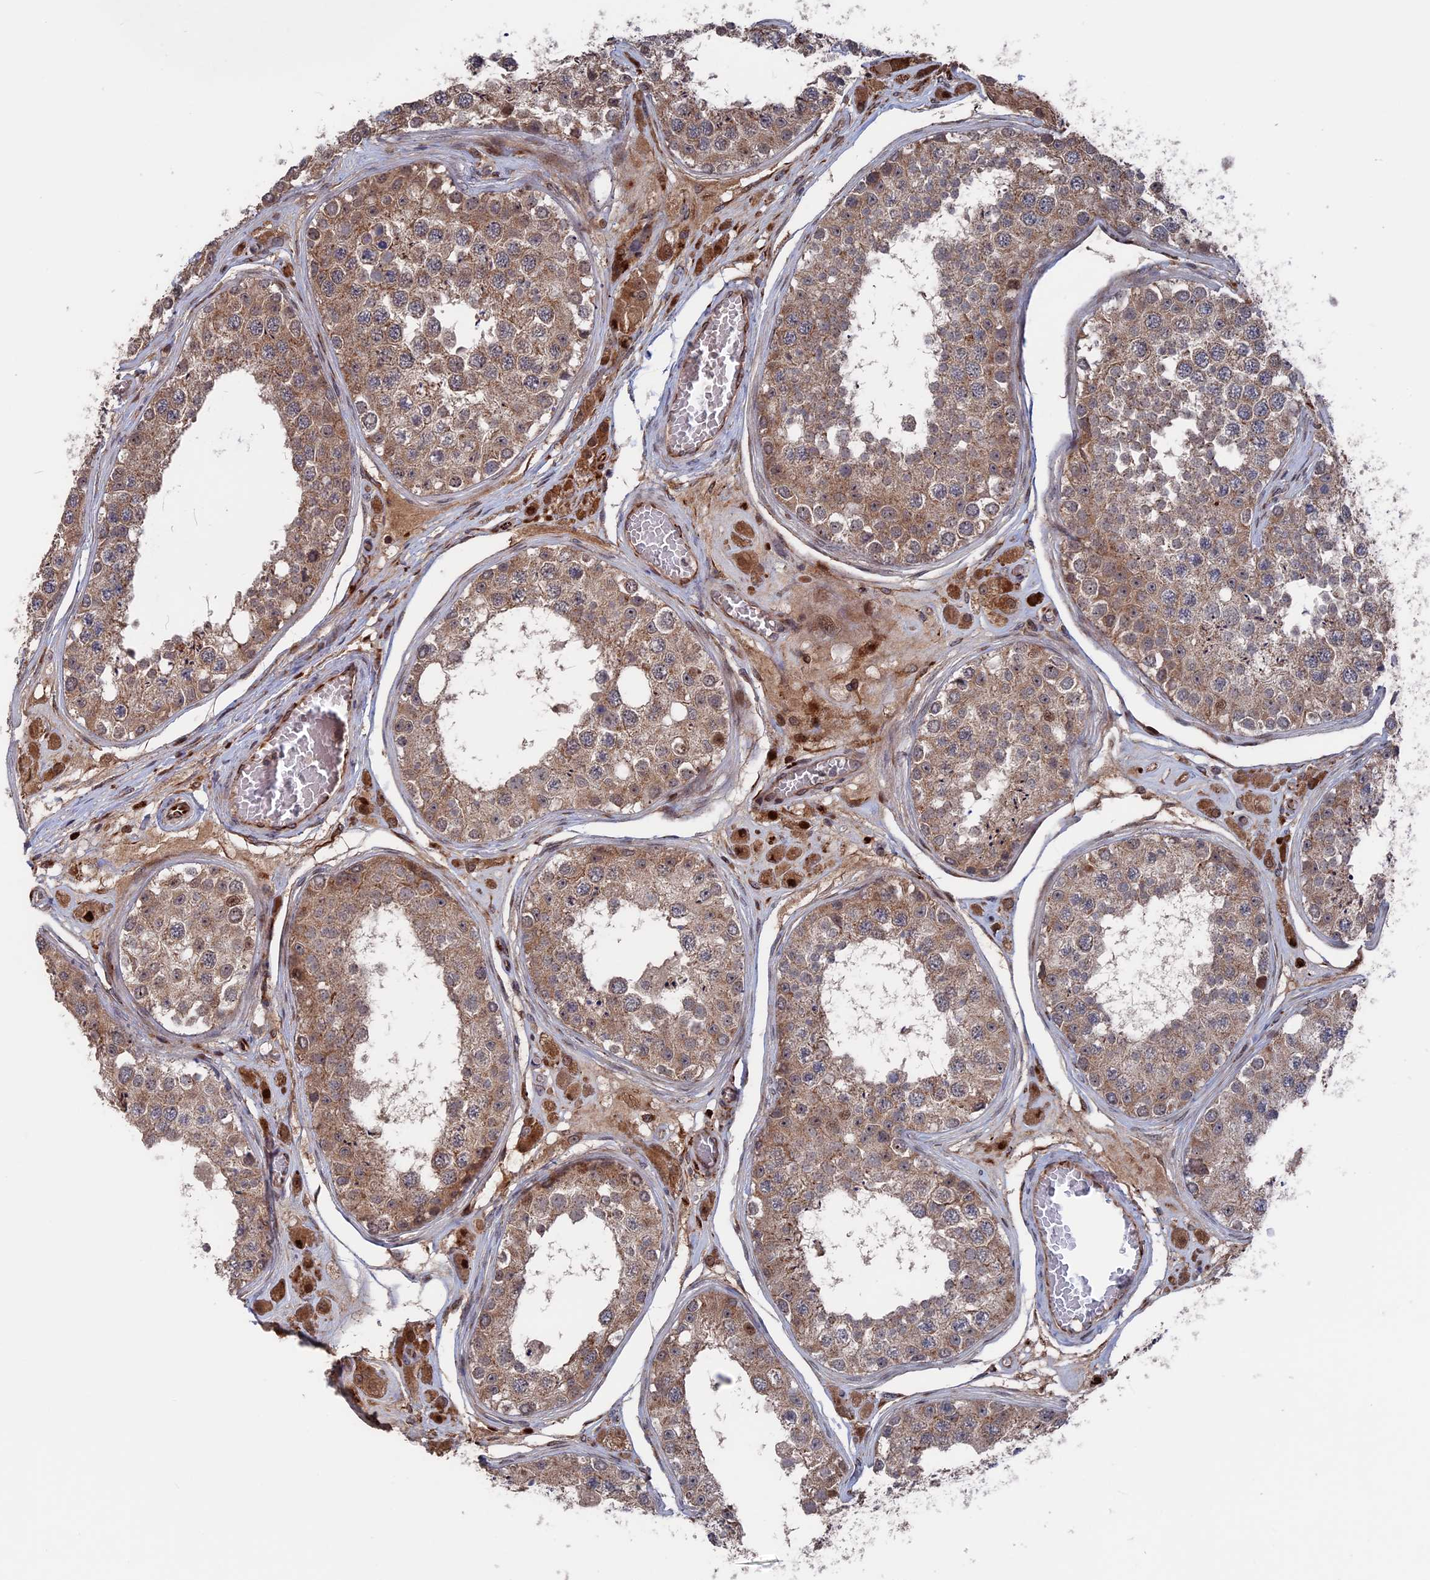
{"staining": {"intensity": "moderate", "quantity": ">75%", "location": "cytoplasmic/membranous"}, "tissue": "testis", "cell_type": "Cells in seminiferous ducts", "image_type": "normal", "snomed": [{"axis": "morphology", "description": "Normal tissue, NOS"}, {"axis": "topography", "description": "Testis"}], "caption": "Protein expression analysis of benign testis shows moderate cytoplasmic/membranous staining in approximately >75% of cells in seminiferous ducts.", "gene": "PLA2G15", "patient": {"sex": "male", "age": 25}}